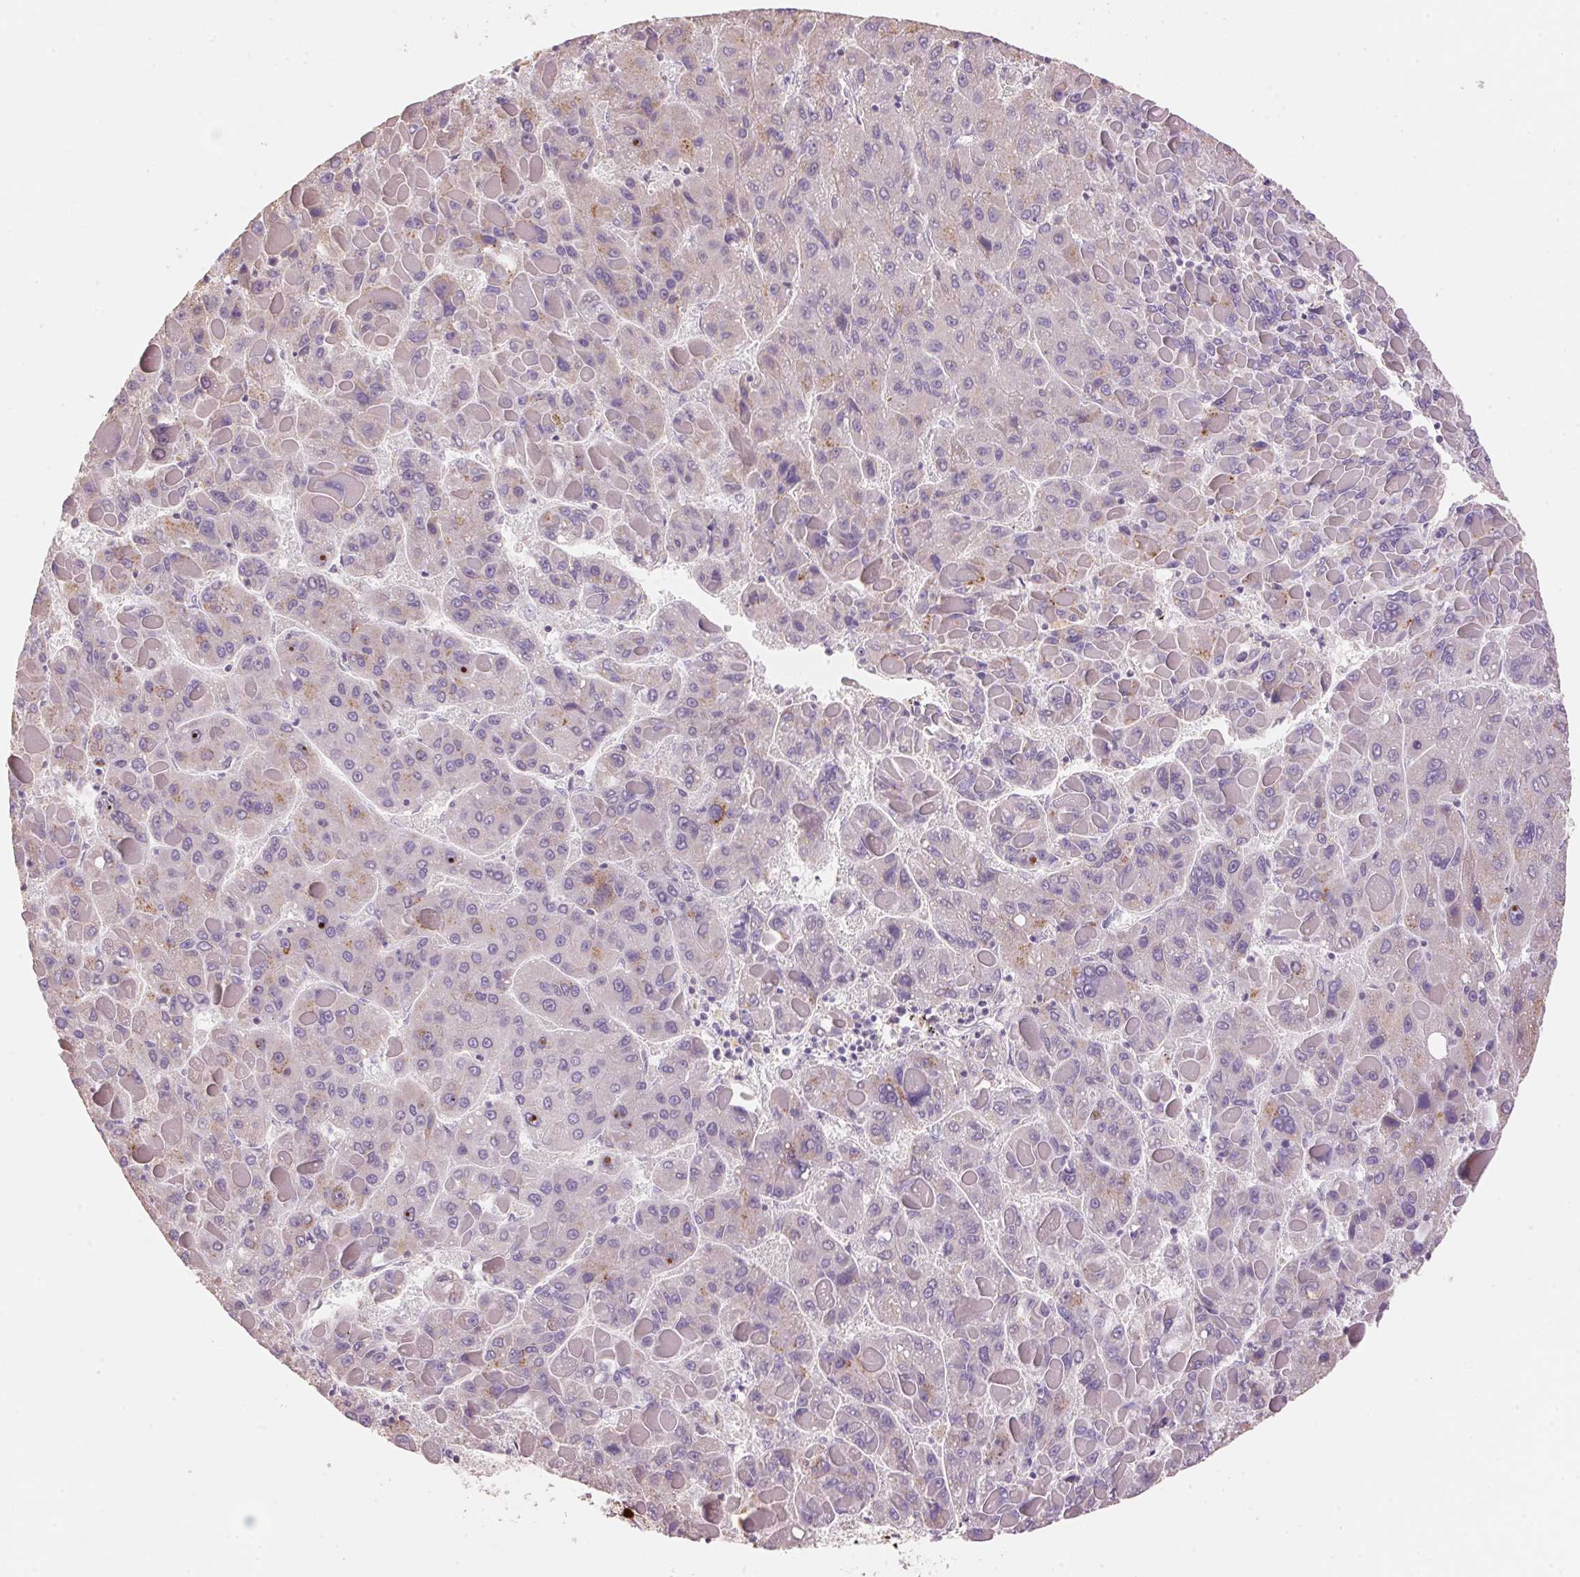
{"staining": {"intensity": "weak", "quantity": "<25%", "location": "cytoplasmic/membranous"}, "tissue": "liver cancer", "cell_type": "Tumor cells", "image_type": "cancer", "snomed": [{"axis": "morphology", "description": "Carcinoma, Hepatocellular, NOS"}, {"axis": "topography", "description": "Liver"}], "caption": "Immunohistochemistry (IHC) histopathology image of neoplastic tissue: liver cancer stained with DAB (3,3'-diaminobenzidine) displays no significant protein expression in tumor cells.", "gene": "LYZL6", "patient": {"sex": "female", "age": 82}}